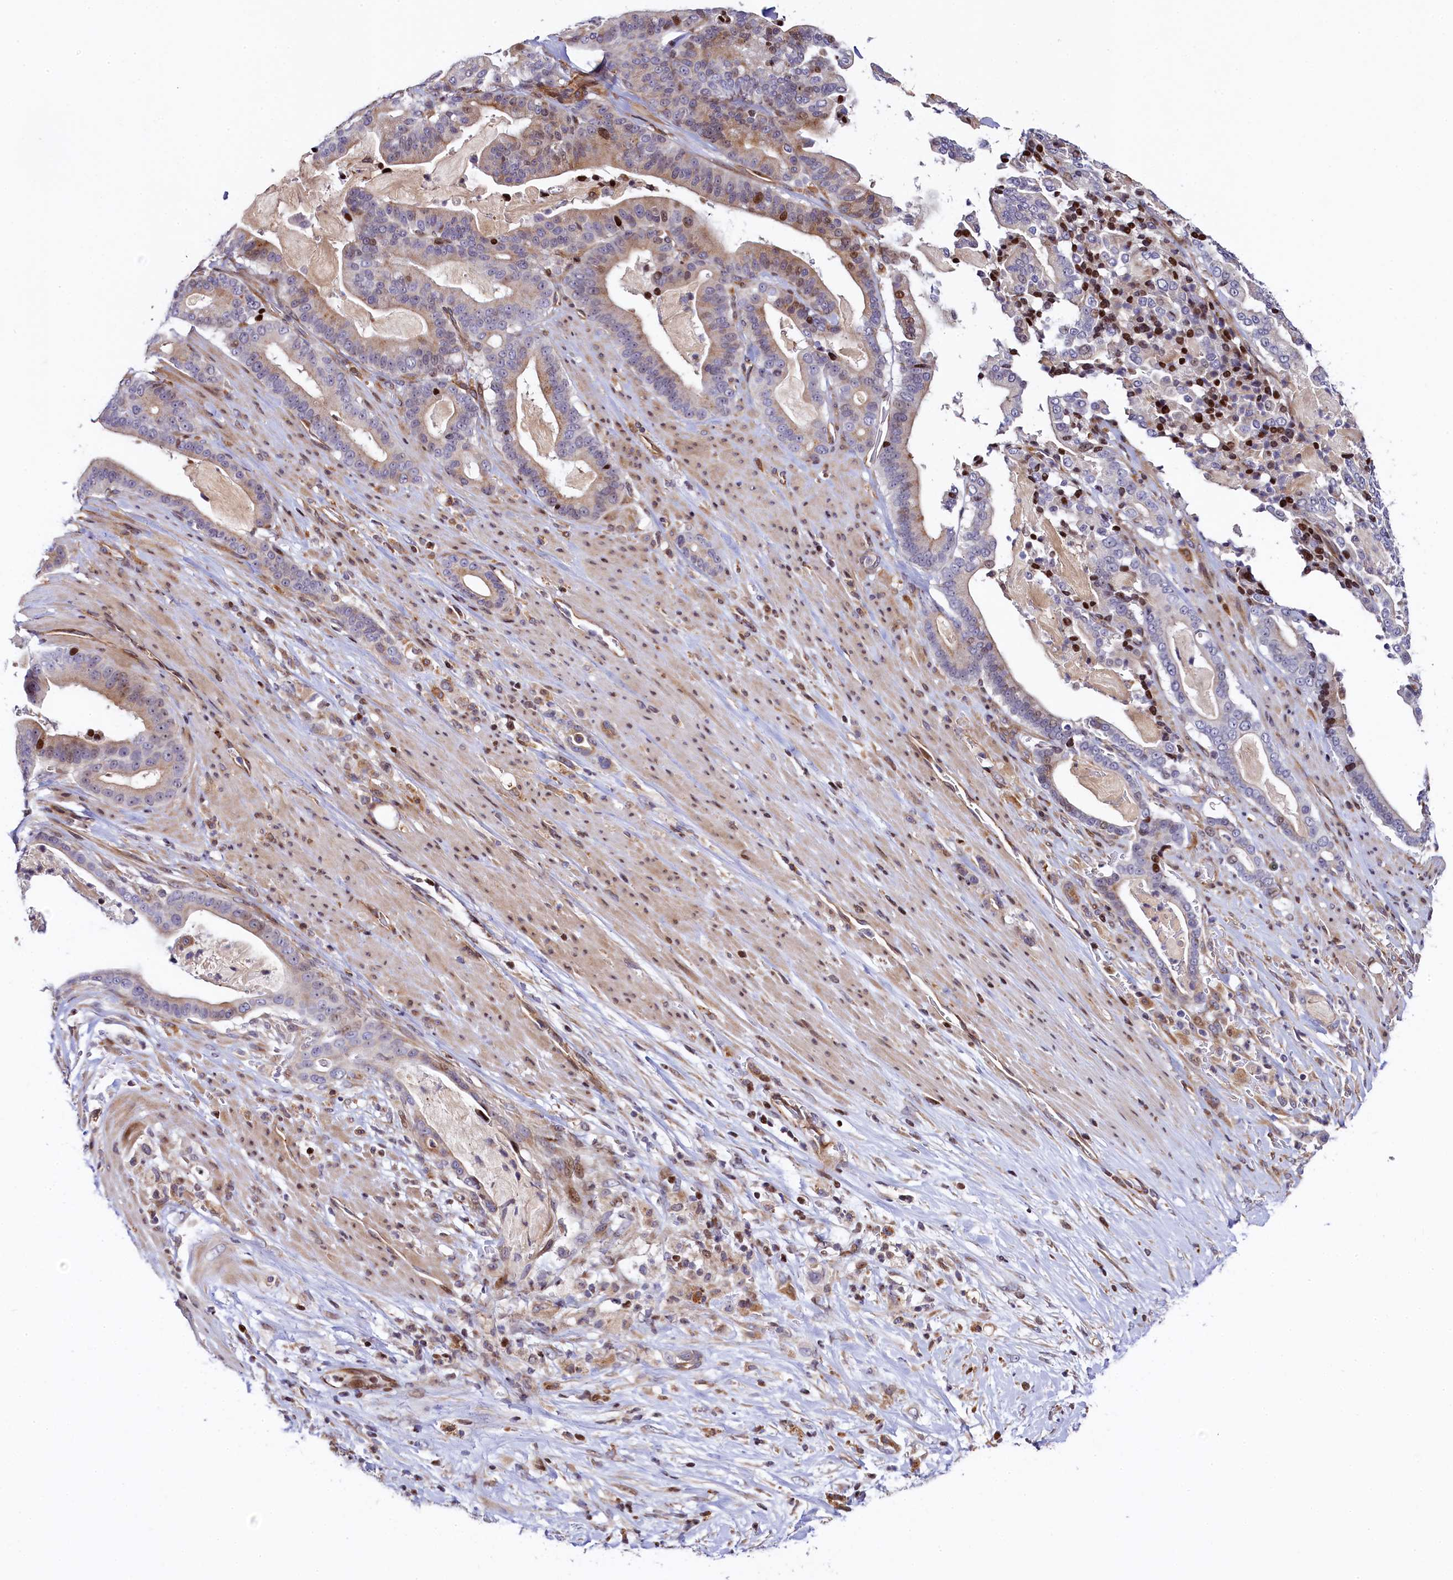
{"staining": {"intensity": "moderate", "quantity": "<25%", "location": "nuclear"}, "tissue": "pancreatic cancer", "cell_type": "Tumor cells", "image_type": "cancer", "snomed": [{"axis": "morphology", "description": "Adenocarcinoma, NOS"}, {"axis": "topography", "description": "Pancreas"}], "caption": "A low amount of moderate nuclear expression is present in approximately <25% of tumor cells in adenocarcinoma (pancreatic) tissue.", "gene": "TGDS", "patient": {"sex": "male", "age": 63}}